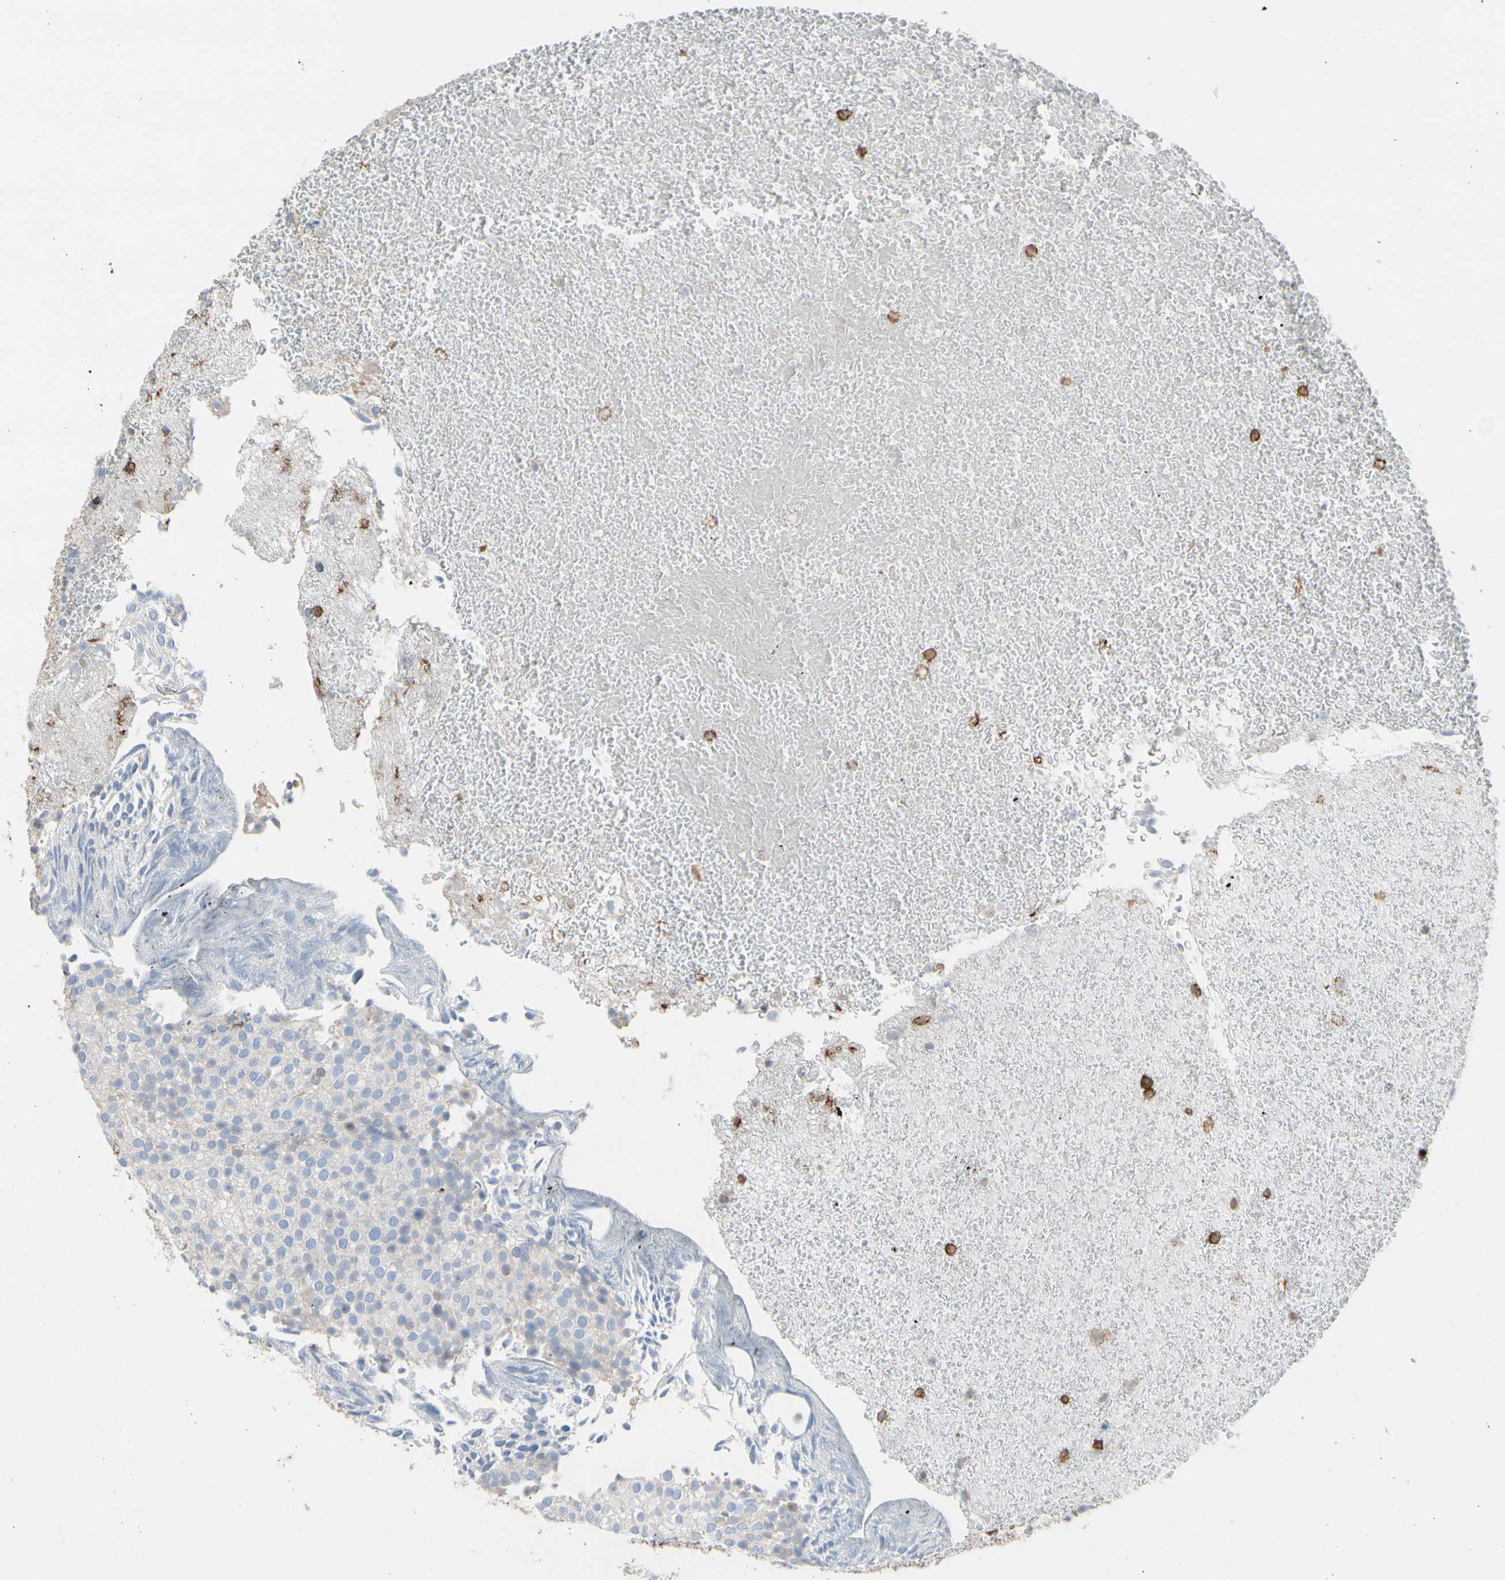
{"staining": {"intensity": "weak", "quantity": ">75%", "location": "cytoplasmic/membranous"}, "tissue": "urothelial cancer", "cell_type": "Tumor cells", "image_type": "cancer", "snomed": [{"axis": "morphology", "description": "Urothelial carcinoma, Low grade"}, {"axis": "topography", "description": "Urinary bladder"}], "caption": "A micrograph showing weak cytoplasmic/membranous positivity in about >75% of tumor cells in low-grade urothelial carcinoma, as visualized by brown immunohistochemical staining.", "gene": "ANXA6", "patient": {"sex": "male", "age": 78}}